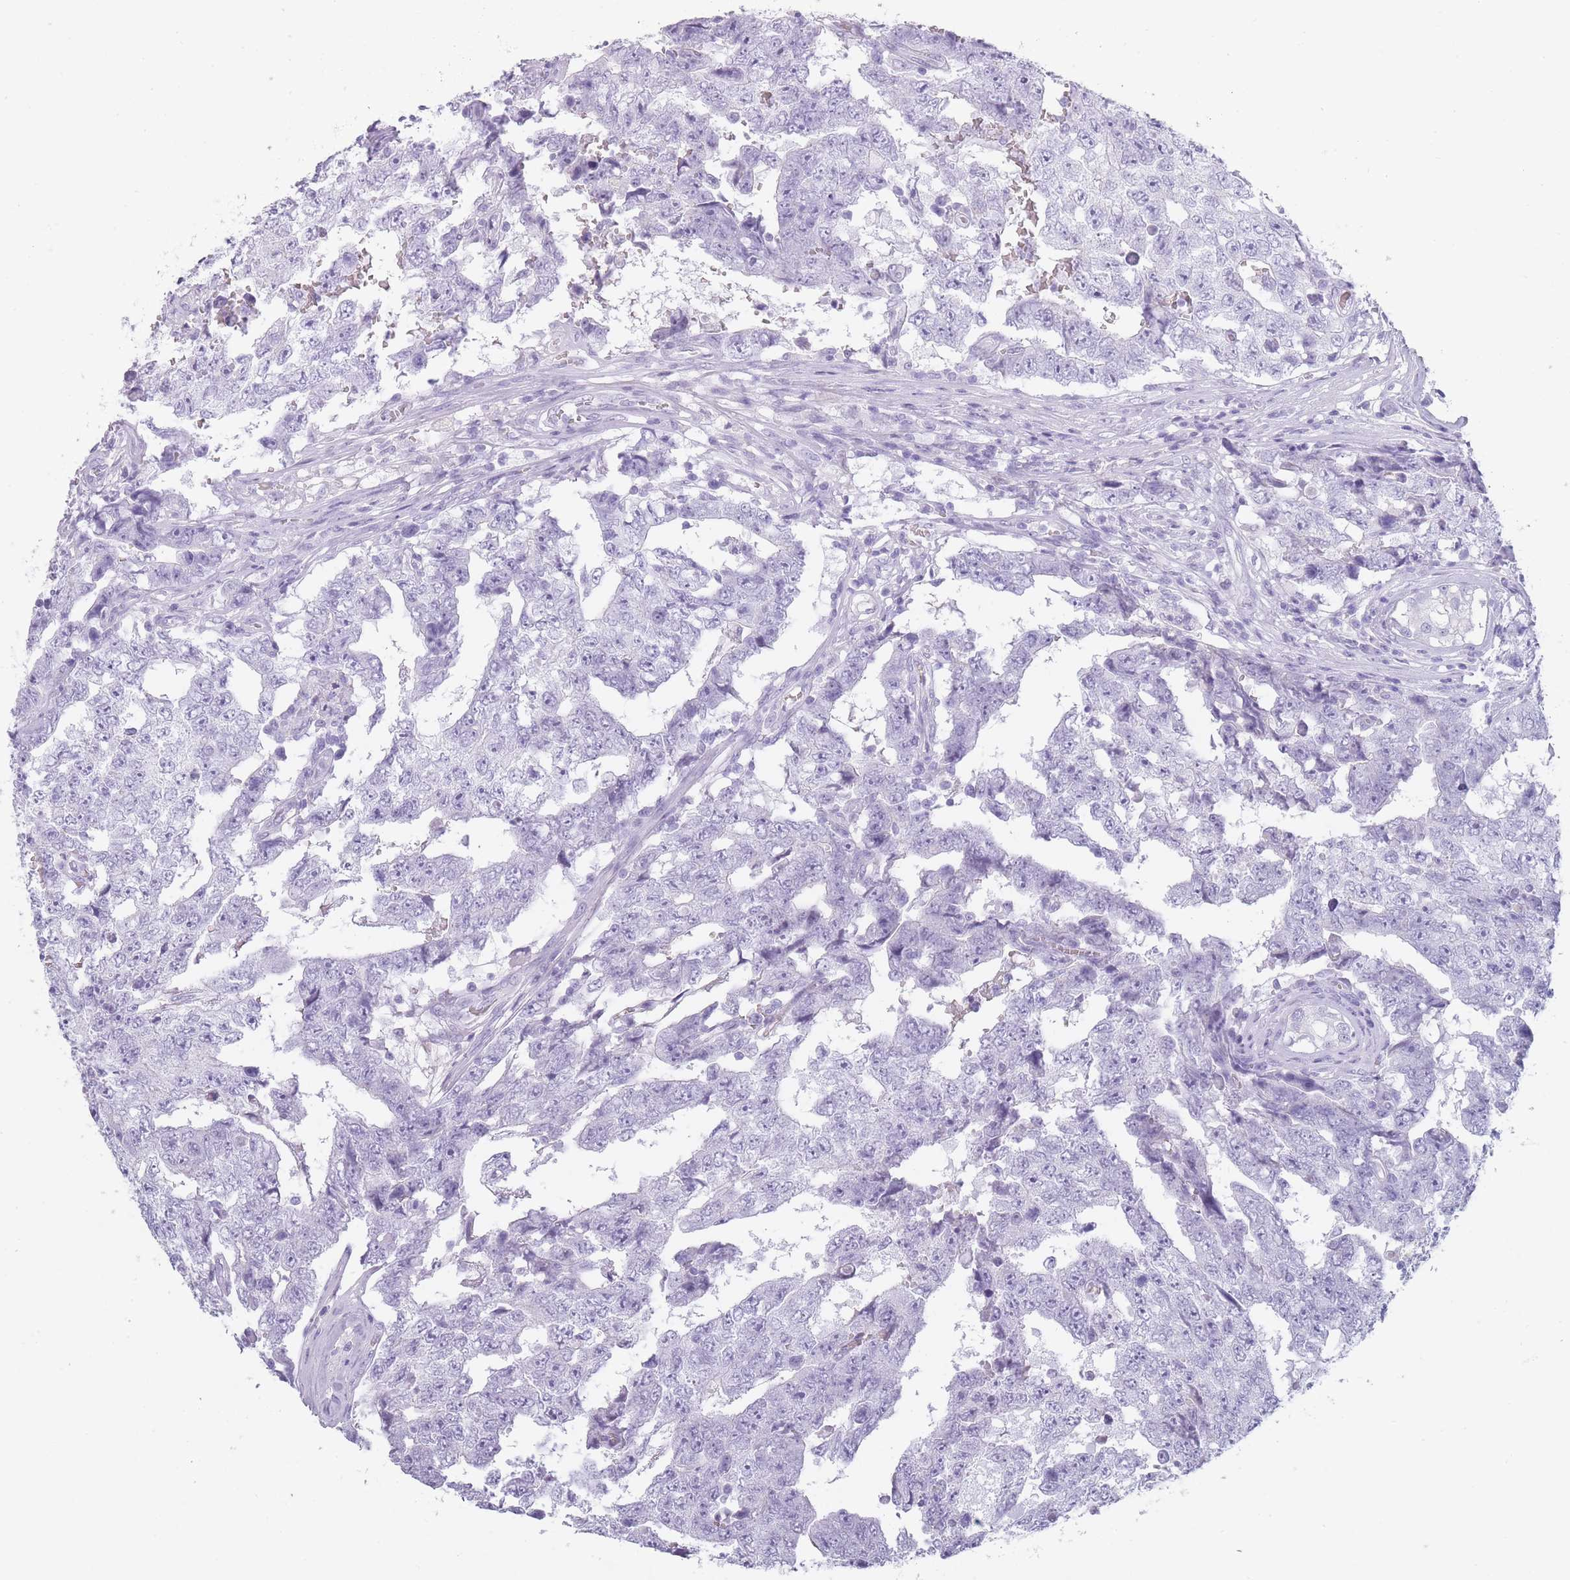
{"staining": {"intensity": "negative", "quantity": "none", "location": "none"}, "tissue": "testis cancer", "cell_type": "Tumor cells", "image_type": "cancer", "snomed": [{"axis": "morphology", "description": "Carcinoma, Embryonal, NOS"}, {"axis": "topography", "description": "Testis"}], "caption": "DAB (3,3'-diaminobenzidine) immunohistochemical staining of human testis cancer exhibits no significant staining in tumor cells.", "gene": "TCP11", "patient": {"sex": "male", "age": 25}}